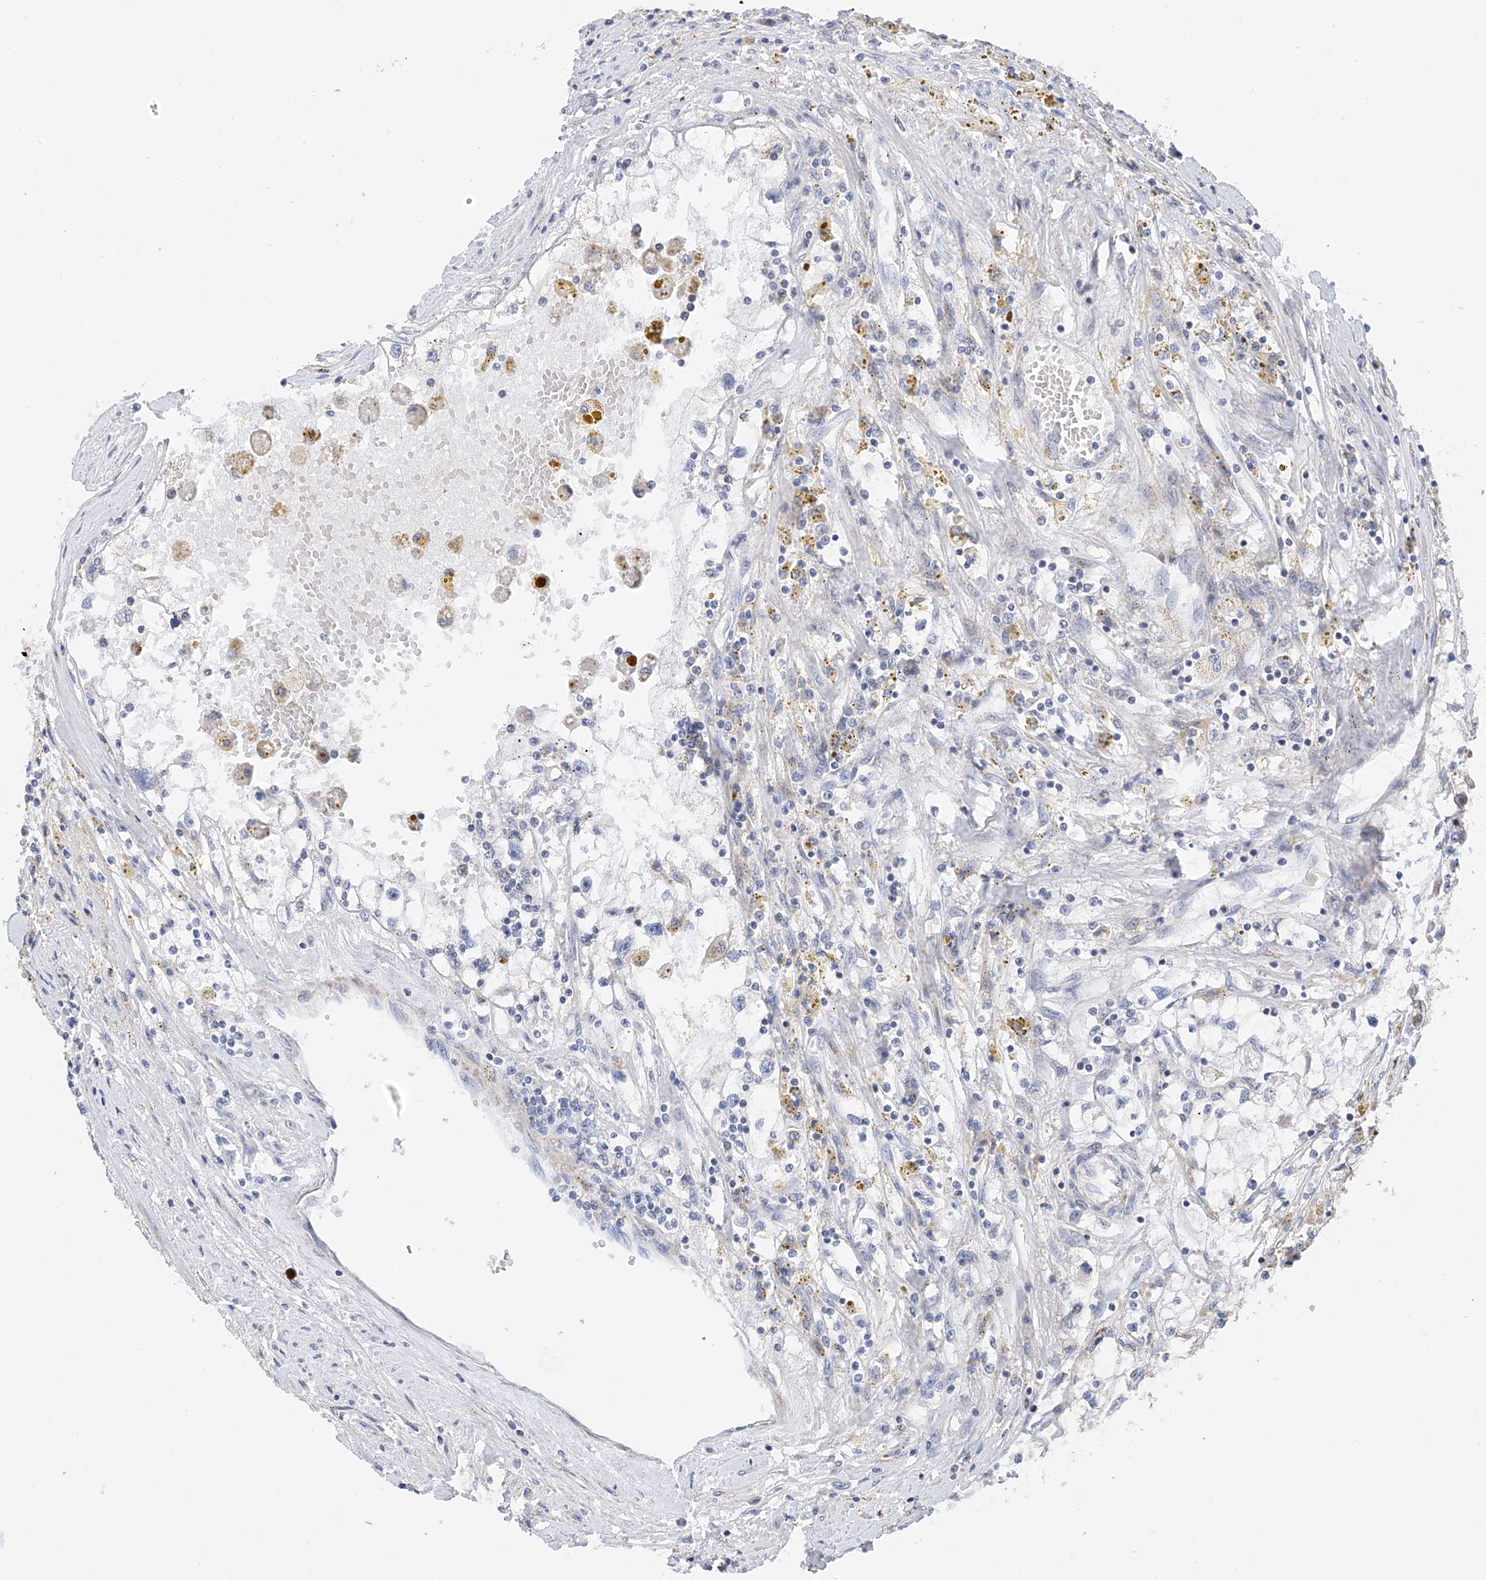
{"staining": {"intensity": "negative", "quantity": "none", "location": "none"}, "tissue": "renal cancer", "cell_type": "Tumor cells", "image_type": "cancer", "snomed": [{"axis": "morphology", "description": "Adenocarcinoma, NOS"}, {"axis": "topography", "description": "Kidney"}], "caption": "Immunohistochemical staining of renal cancer shows no significant staining in tumor cells.", "gene": "PLK4", "patient": {"sex": "male", "age": 56}}